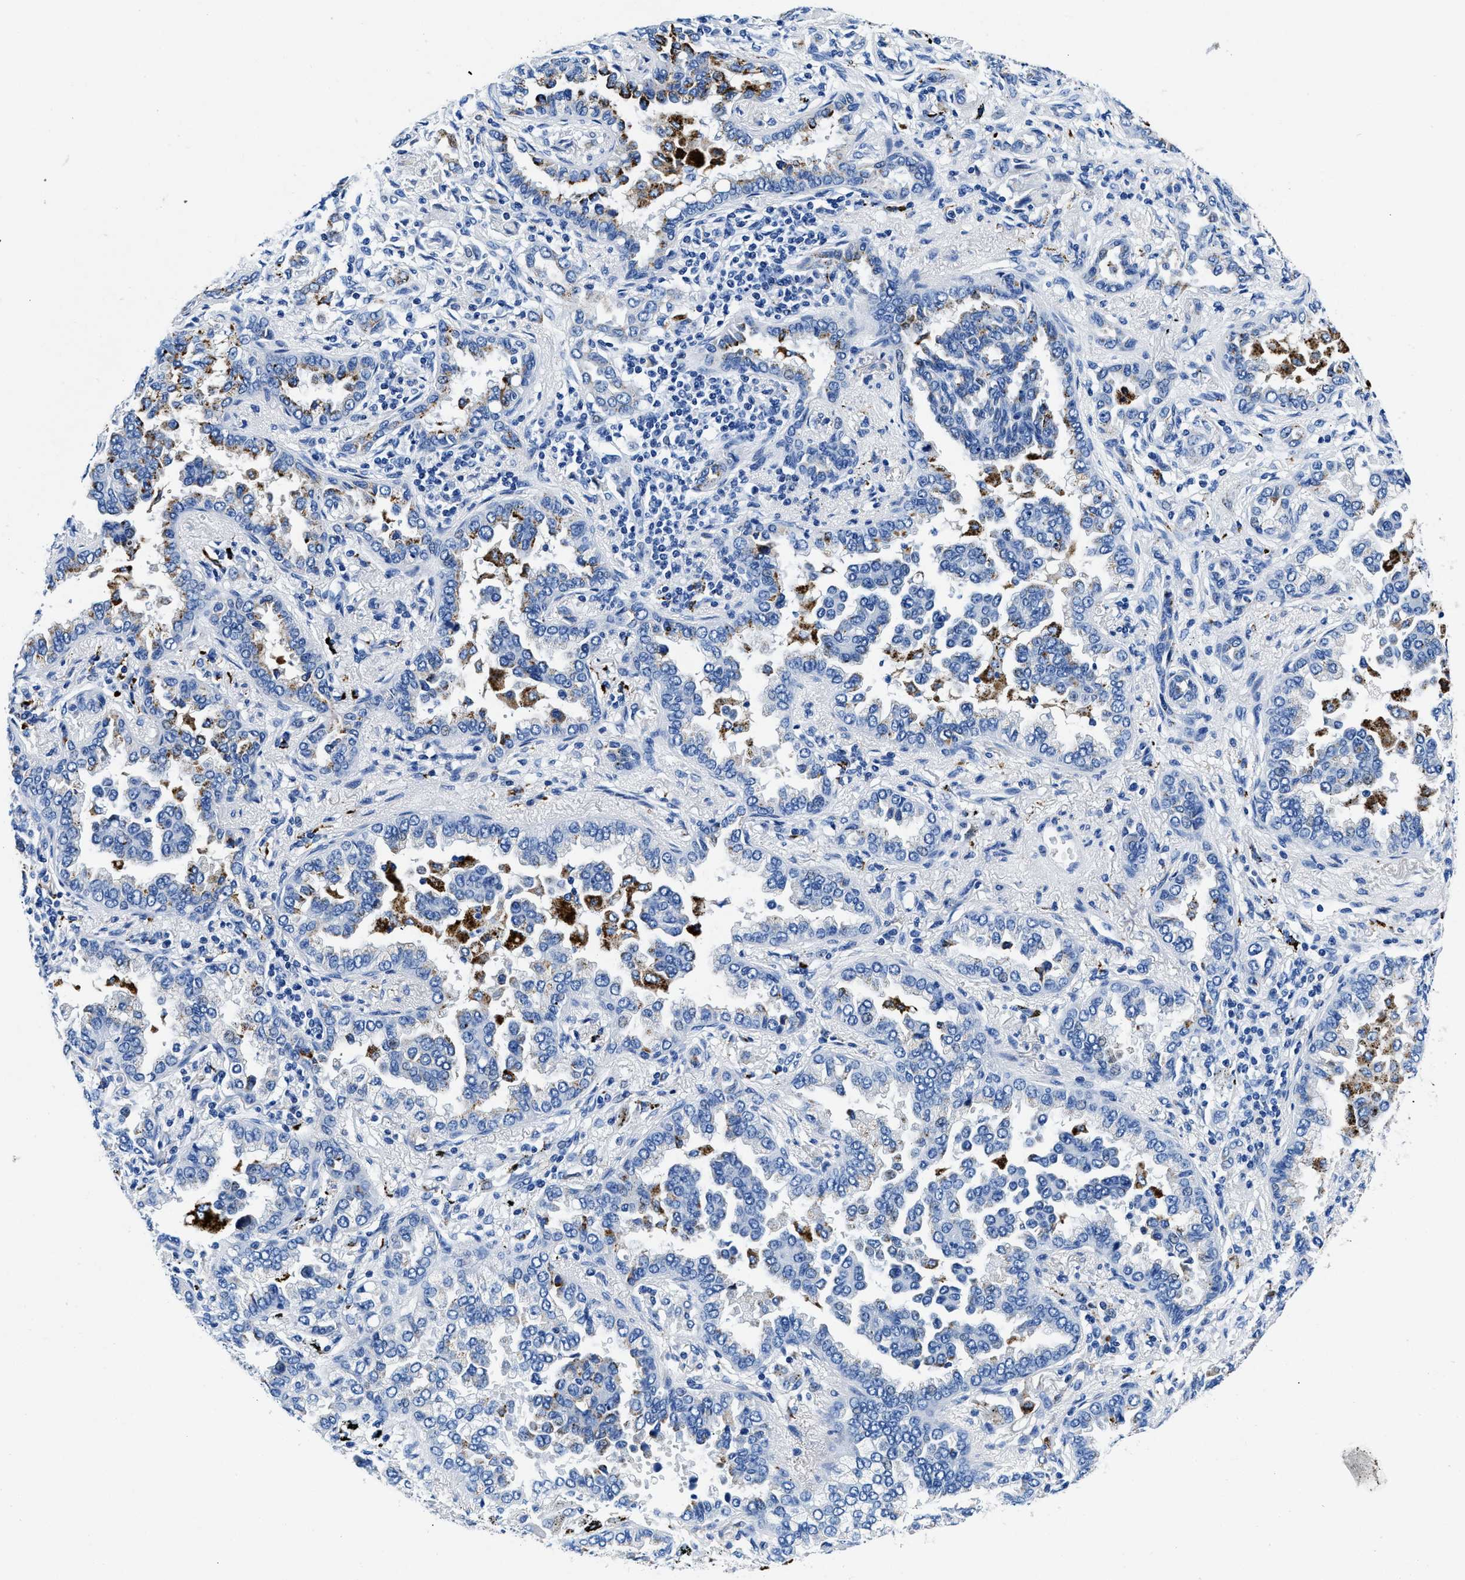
{"staining": {"intensity": "strong", "quantity": "<25%", "location": "cytoplasmic/membranous"}, "tissue": "lung cancer", "cell_type": "Tumor cells", "image_type": "cancer", "snomed": [{"axis": "morphology", "description": "Normal tissue, NOS"}, {"axis": "morphology", "description": "Adenocarcinoma, NOS"}, {"axis": "topography", "description": "Lung"}], "caption": "There is medium levels of strong cytoplasmic/membranous staining in tumor cells of adenocarcinoma (lung), as demonstrated by immunohistochemical staining (brown color).", "gene": "OR14K1", "patient": {"sex": "male", "age": 59}}